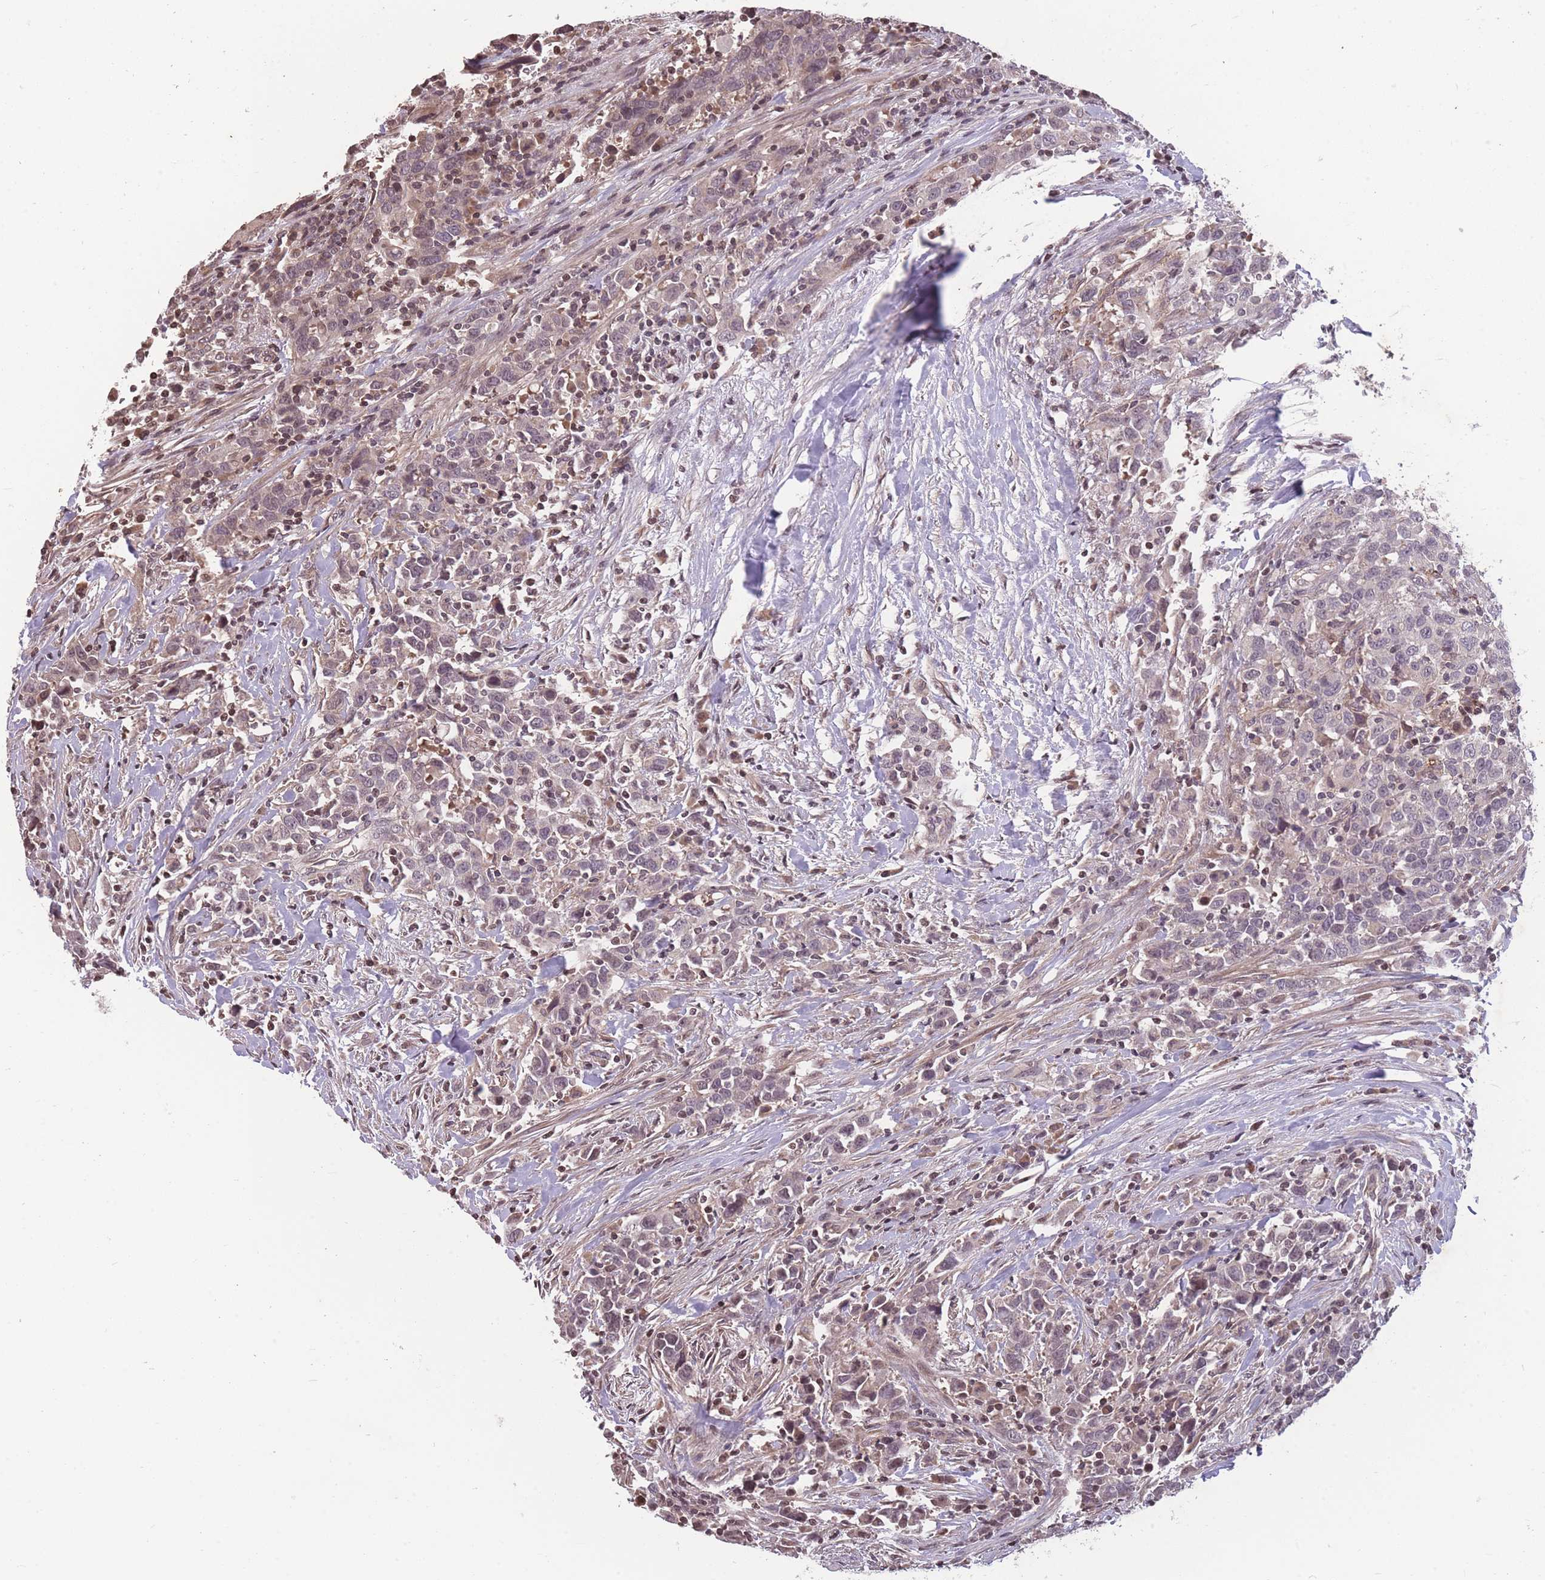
{"staining": {"intensity": "weak", "quantity": "<25%", "location": "nuclear"}, "tissue": "urothelial cancer", "cell_type": "Tumor cells", "image_type": "cancer", "snomed": [{"axis": "morphology", "description": "Urothelial carcinoma, High grade"}, {"axis": "topography", "description": "Urinary bladder"}], "caption": "High magnification brightfield microscopy of urothelial carcinoma (high-grade) stained with DAB (brown) and counterstained with hematoxylin (blue): tumor cells show no significant staining. The staining was performed using DAB to visualize the protein expression in brown, while the nuclei were stained in blue with hematoxylin (Magnification: 20x).", "gene": "GGT5", "patient": {"sex": "male", "age": 61}}